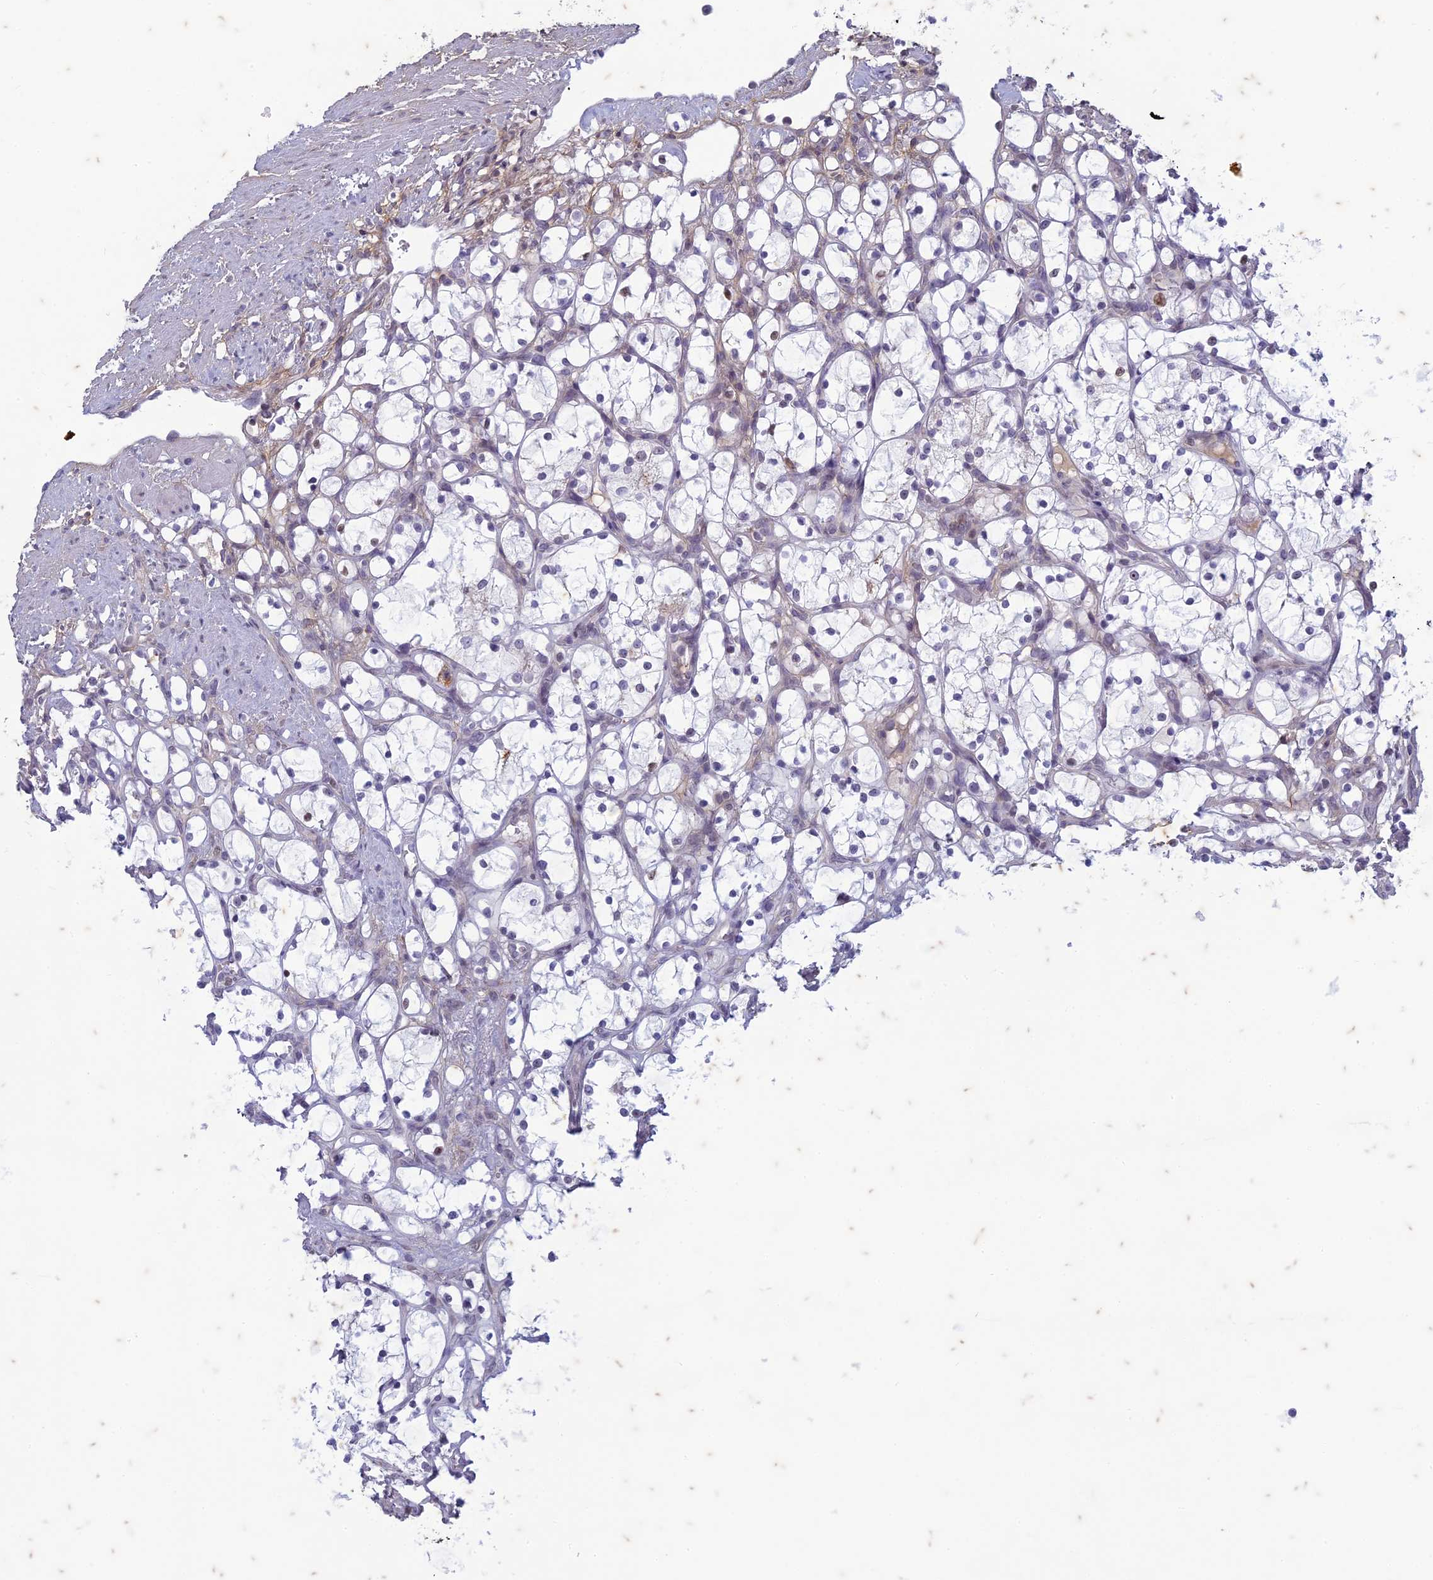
{"staining": {"intensity": "negative", "quantity": "none", "location": "none"}, "tissue": "renal cancer", "cell_type": "Tumor cells", "image_type": "cancer", "snomed": [{"axis": "morphology", "description": "Adenocarcinoma, NOS"}, {"axis": "topography", "description": "Kidney"}], "caption": "Immunohistochemistry (IHC) photomicrograph of neoplastic tissue: human renal adenocarcinoma stained with DAB shows no significant protein expression in tumor cells. (DAB (3,3'-diaminobenzidine) immunohistochemistry (IHC), high magnification).", "gene": "PABPN1L", "patient": {"sex": "female", "age": 69}}